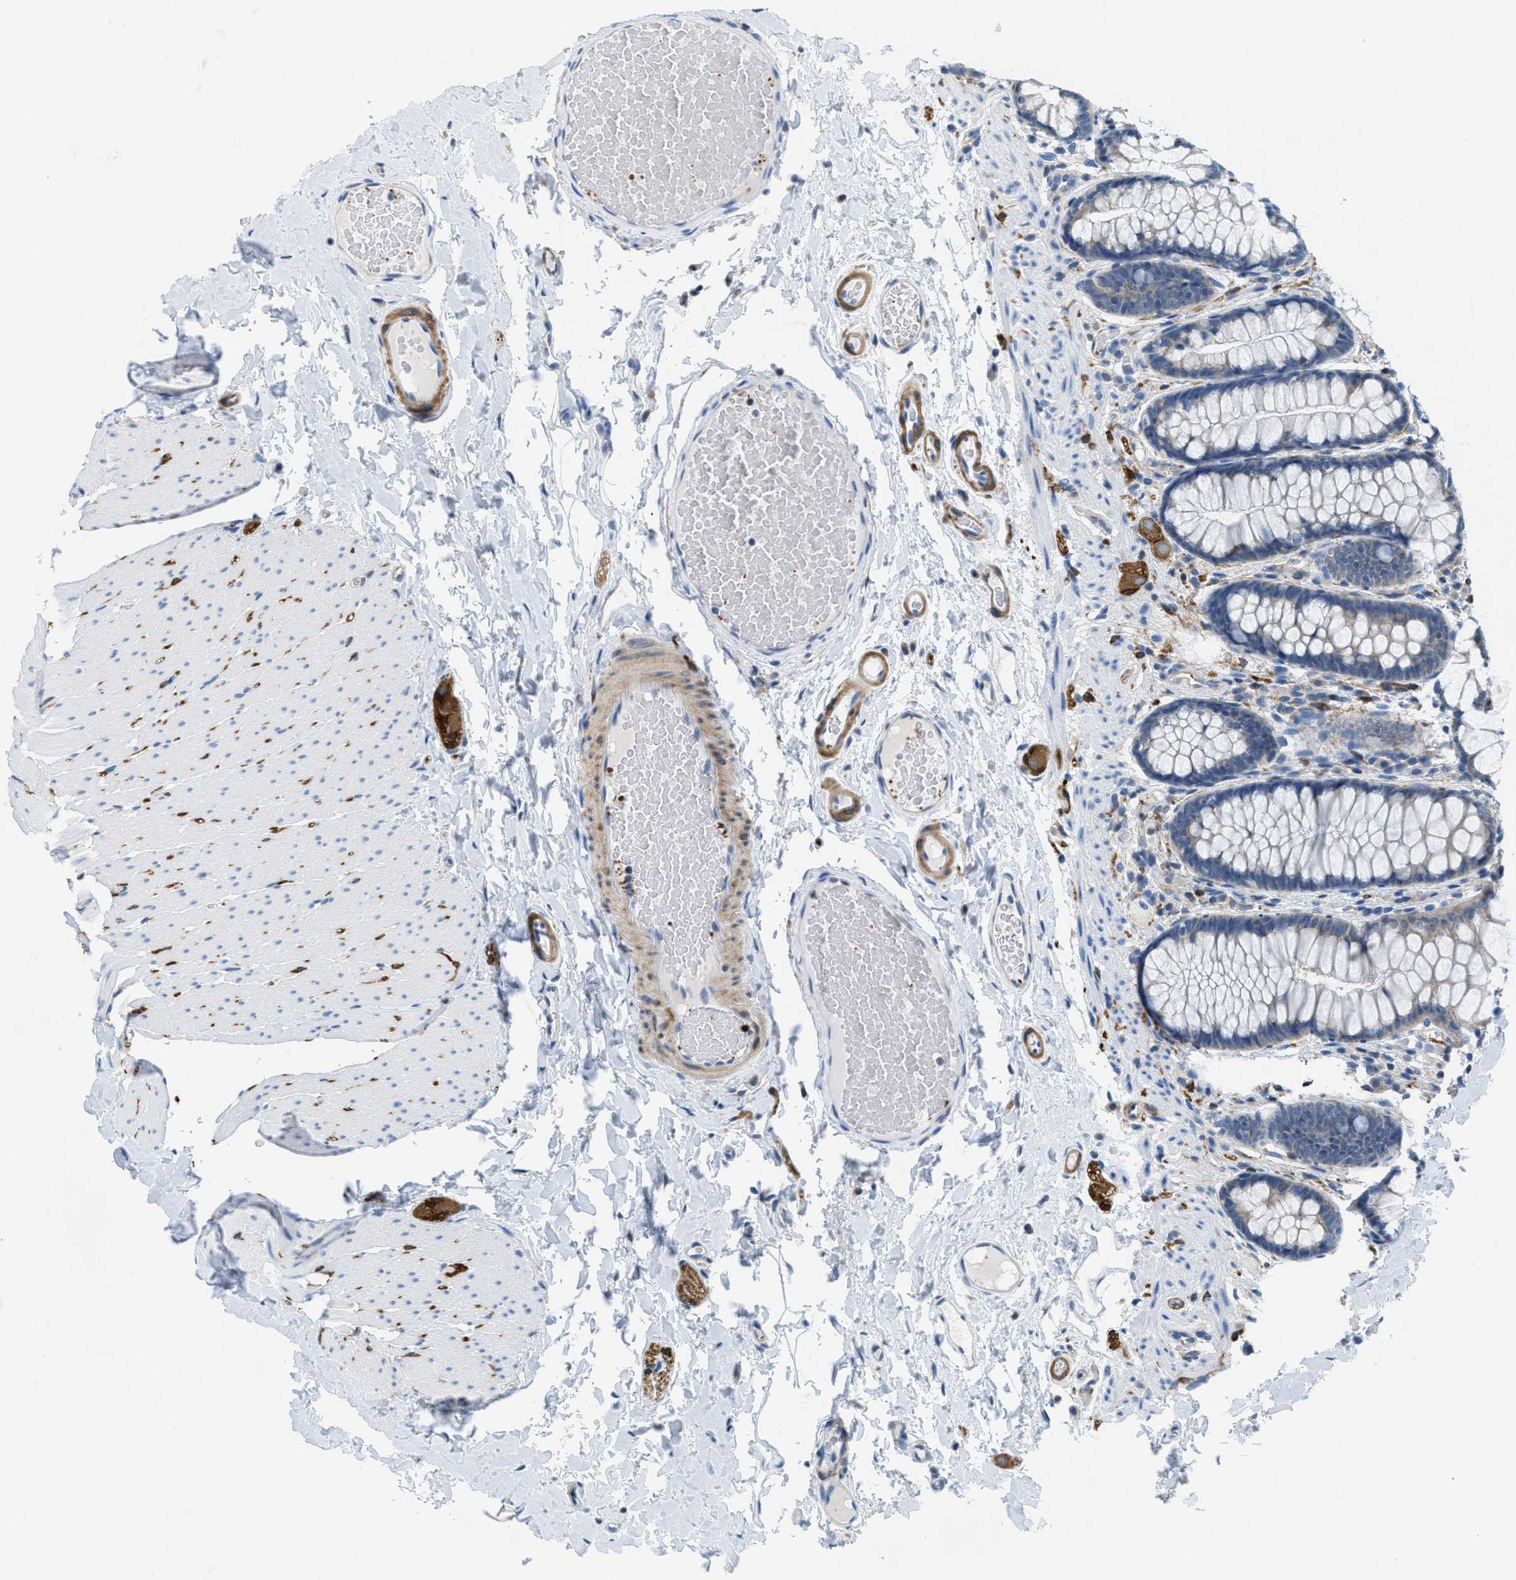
{"staining": {"intensity": "moderate", "quantity": ">75%", "location": "cytoplasmic/membranous"}, "tissue": "colon", "cell_type": "Endothelial cells", "image_type": "normal", "snomed": [{"axis": "morphology", "description": "Normal tissue, NOS"}, {"axis": "topography", "description": "Colon"}], "caption": "DAB immunohistochemical staining of benign colon reveals moderate cytoplasmic/membranous protein staining in approximately >75% of endothelial cells. The staining was performed using DAB to visualize the protein expression in brown, while the nuclei were stained in blue with hematoxylin (Magnification: 20x).", "gene": "MAPRE2", "patient": {"sex": "female", "age": 56}}